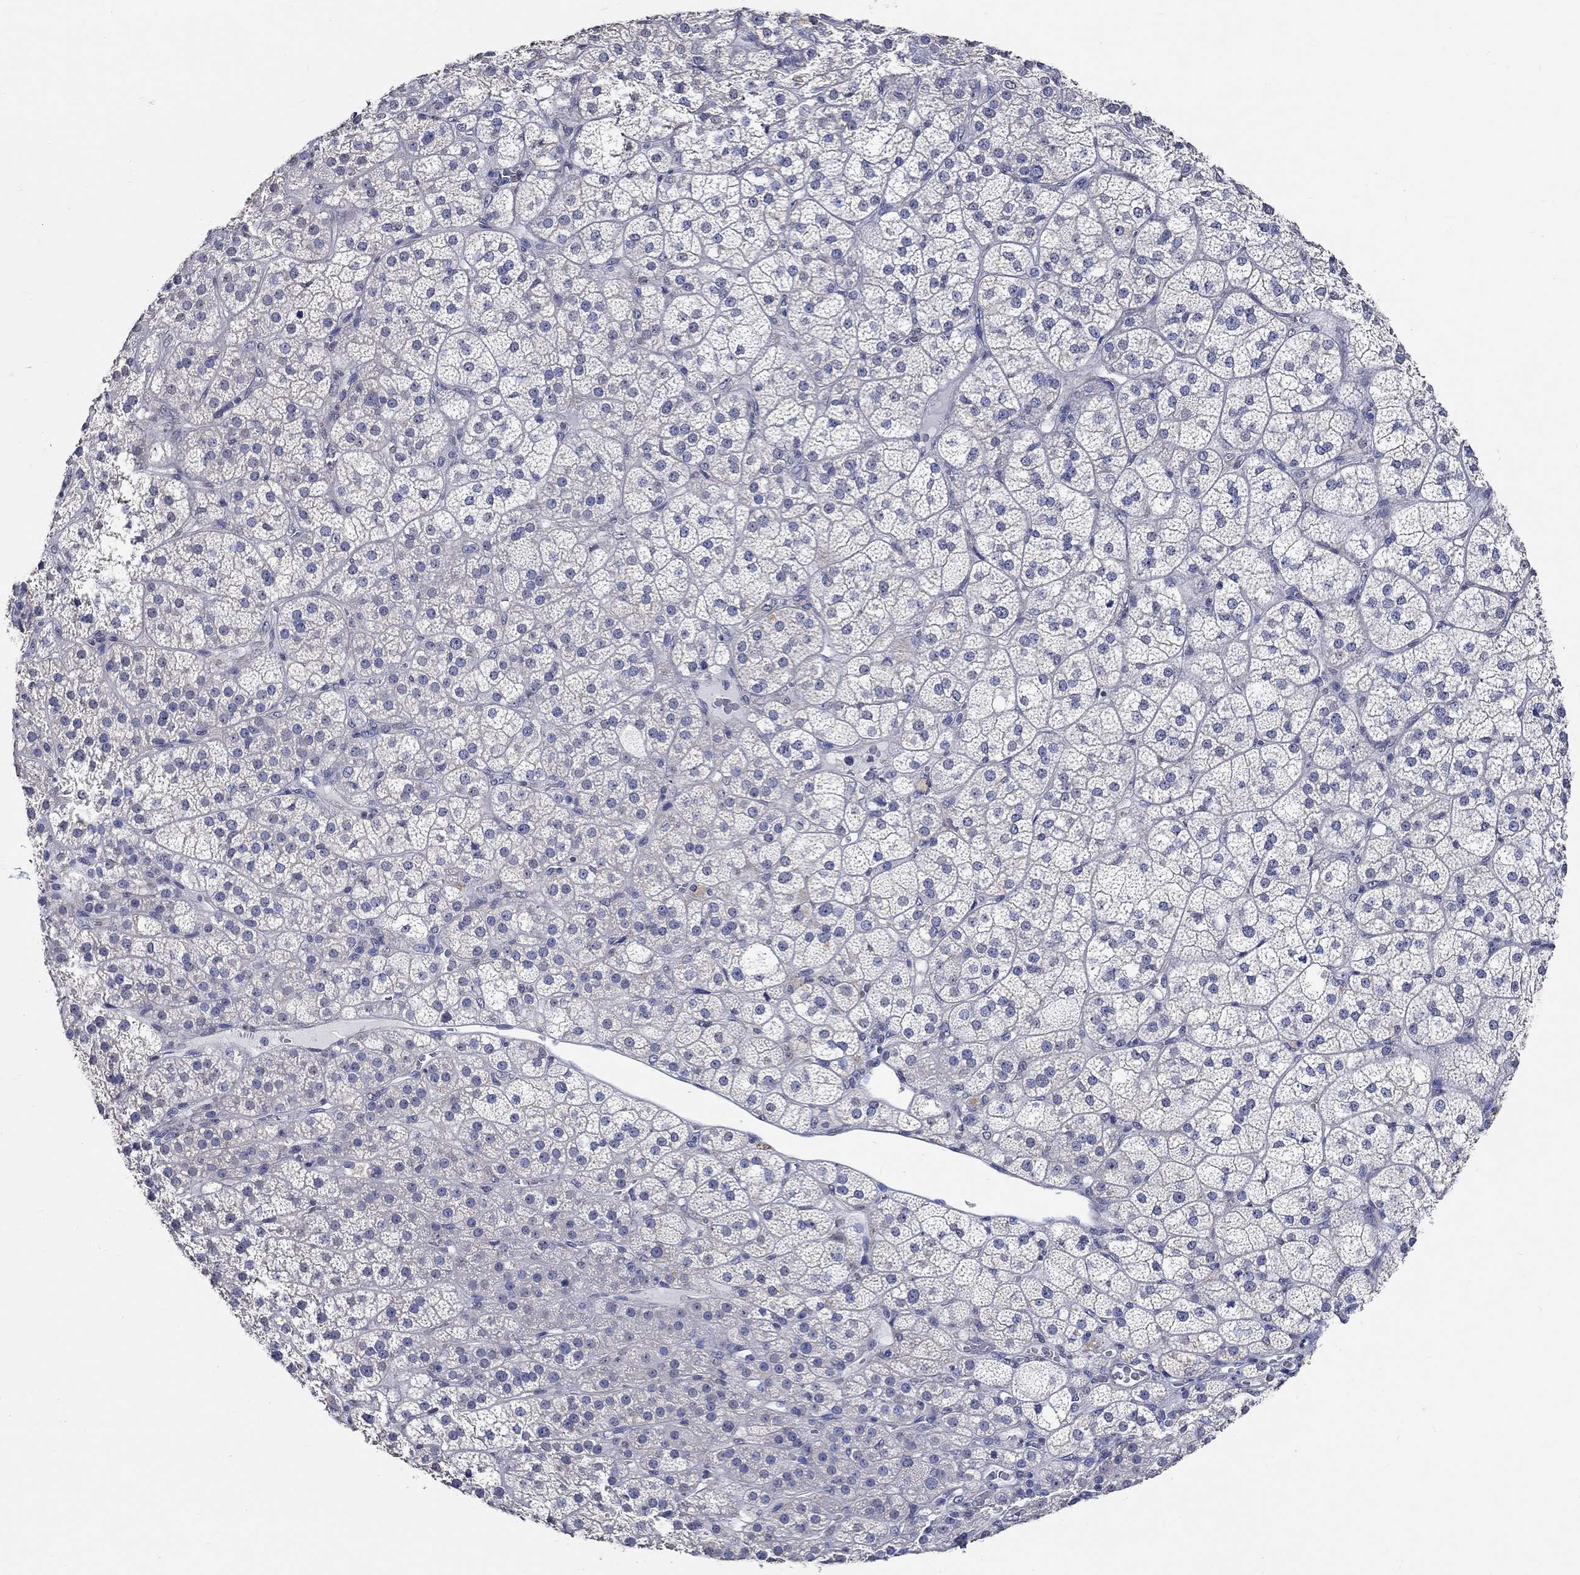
{"staining": {"intensity": "moderate", "quantity": "<25%", "location": "cytoplasmic/membranous"}, "tissue": "adrenal gland", "cell_type": "Glandular cells", "image_type": "normal", "snomed": [{"axis": "morphology", "description": "Normal tissue, NOS"}, {"axis": "topography", "description": "Adrenal gland"}], "caption": "About <25% of glandular cells in normal adrenal gland reveal moderate cytoplasmic/membranous protein positivity as visualized by brown immunohistochemical staining.", "gene": "PDE1B", "patient": {"sex": "female", "age": 60}}